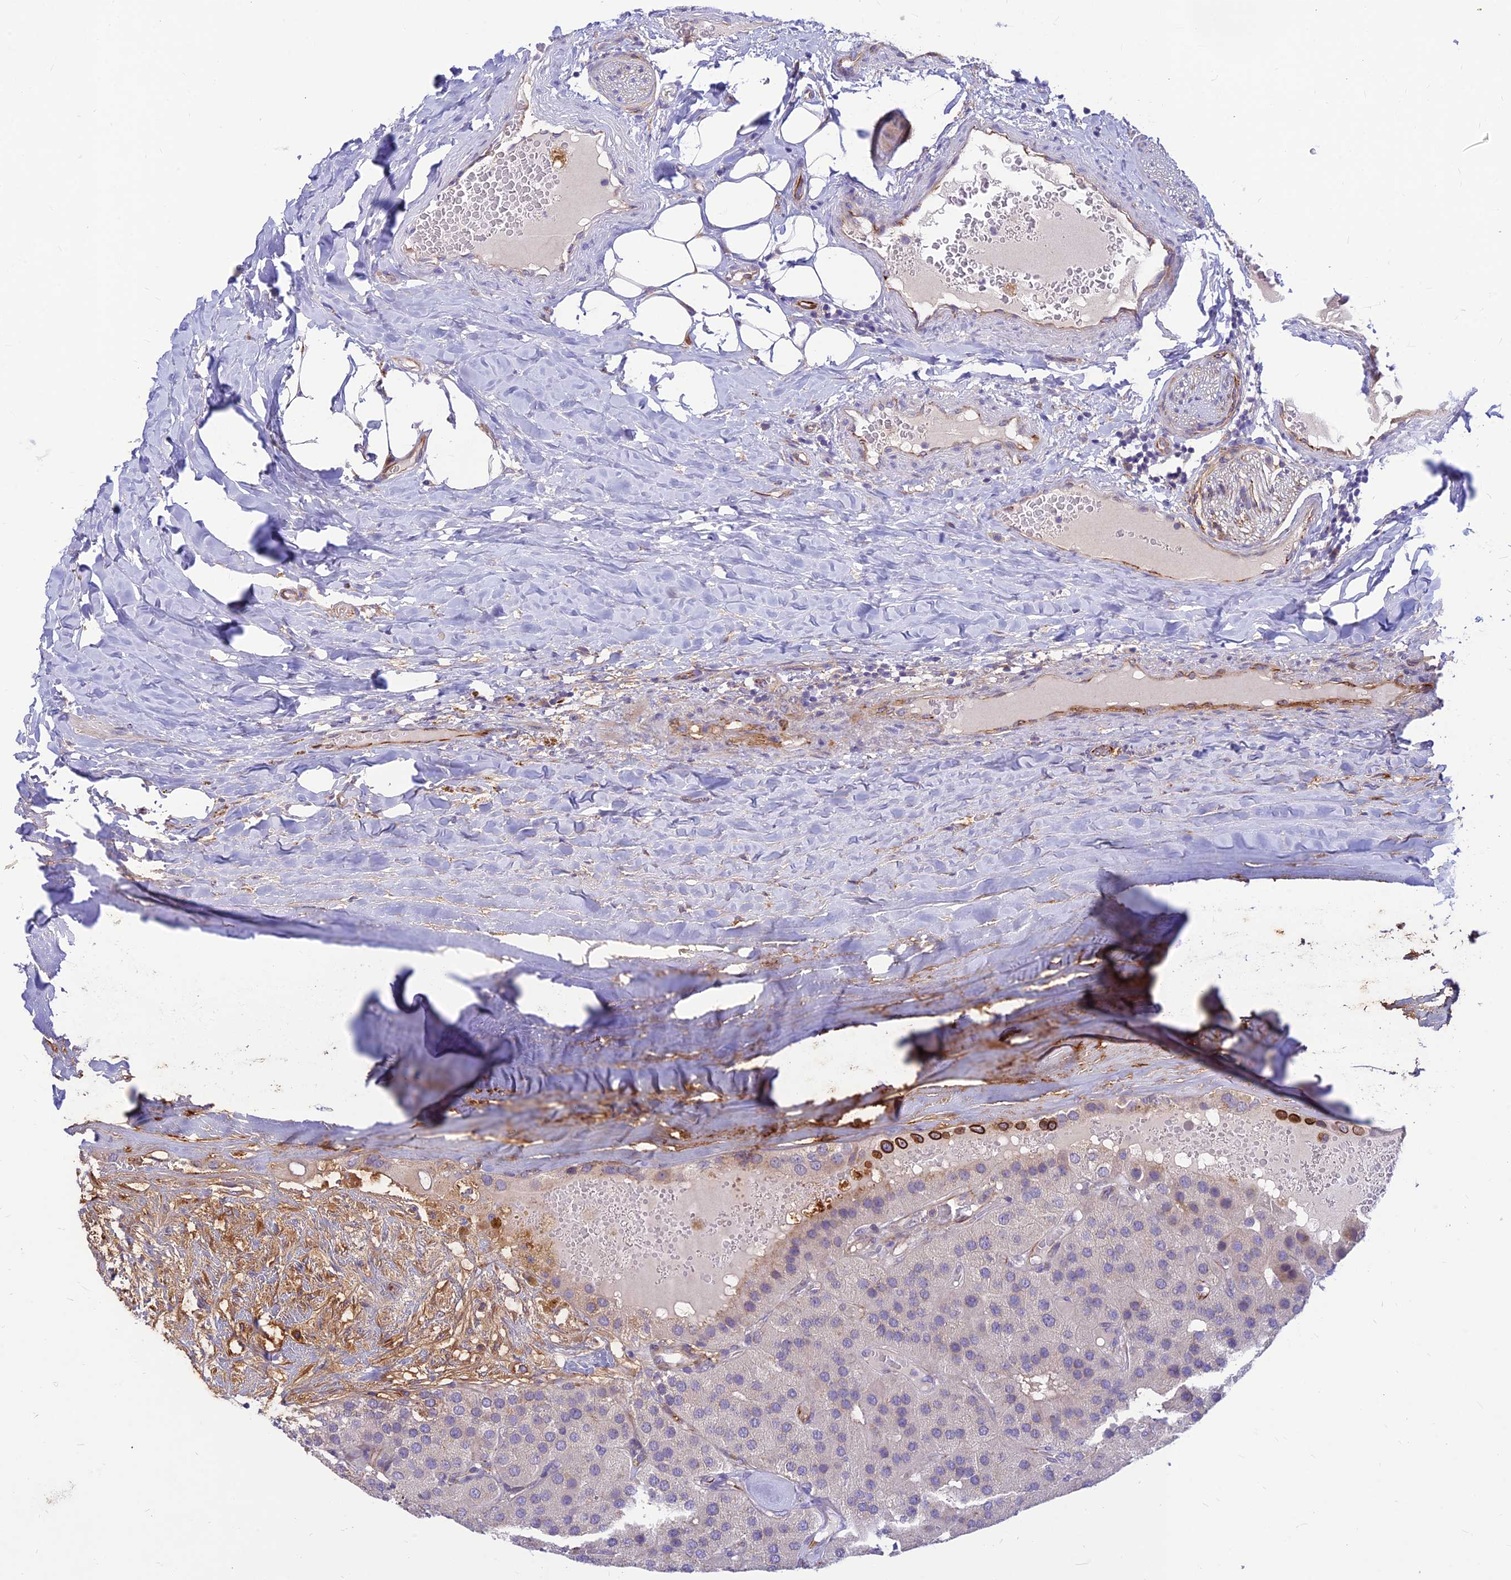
{"staining": {"intensity": "strong", "quantity": "<25%", "location": "cytoplasmic/membranous,nuclear"}, "tissue": "parathyroid gland", "cell_type": "Glandular cells", "image_type": "normal", "snomed": [{"axis": "morphology", "description": "Normal tissue, NOS"}, {"axis": "morphology", "description": "Adenoma, NOS"}, {"axis": "topography", "description": "Parathyroid gland"}], "caption": "An image of parathyroid gland stained for a protein reveals strong cytoplasmic/membranous,nuclear brown staining in glandular cells. The protein is stained brown, and the nuclei are stained in blue (DAB IHC with brightfield microscopy, high magnification).", "gene": "ST8SIA5", "patient": {"sex": "female", "age": 86}}